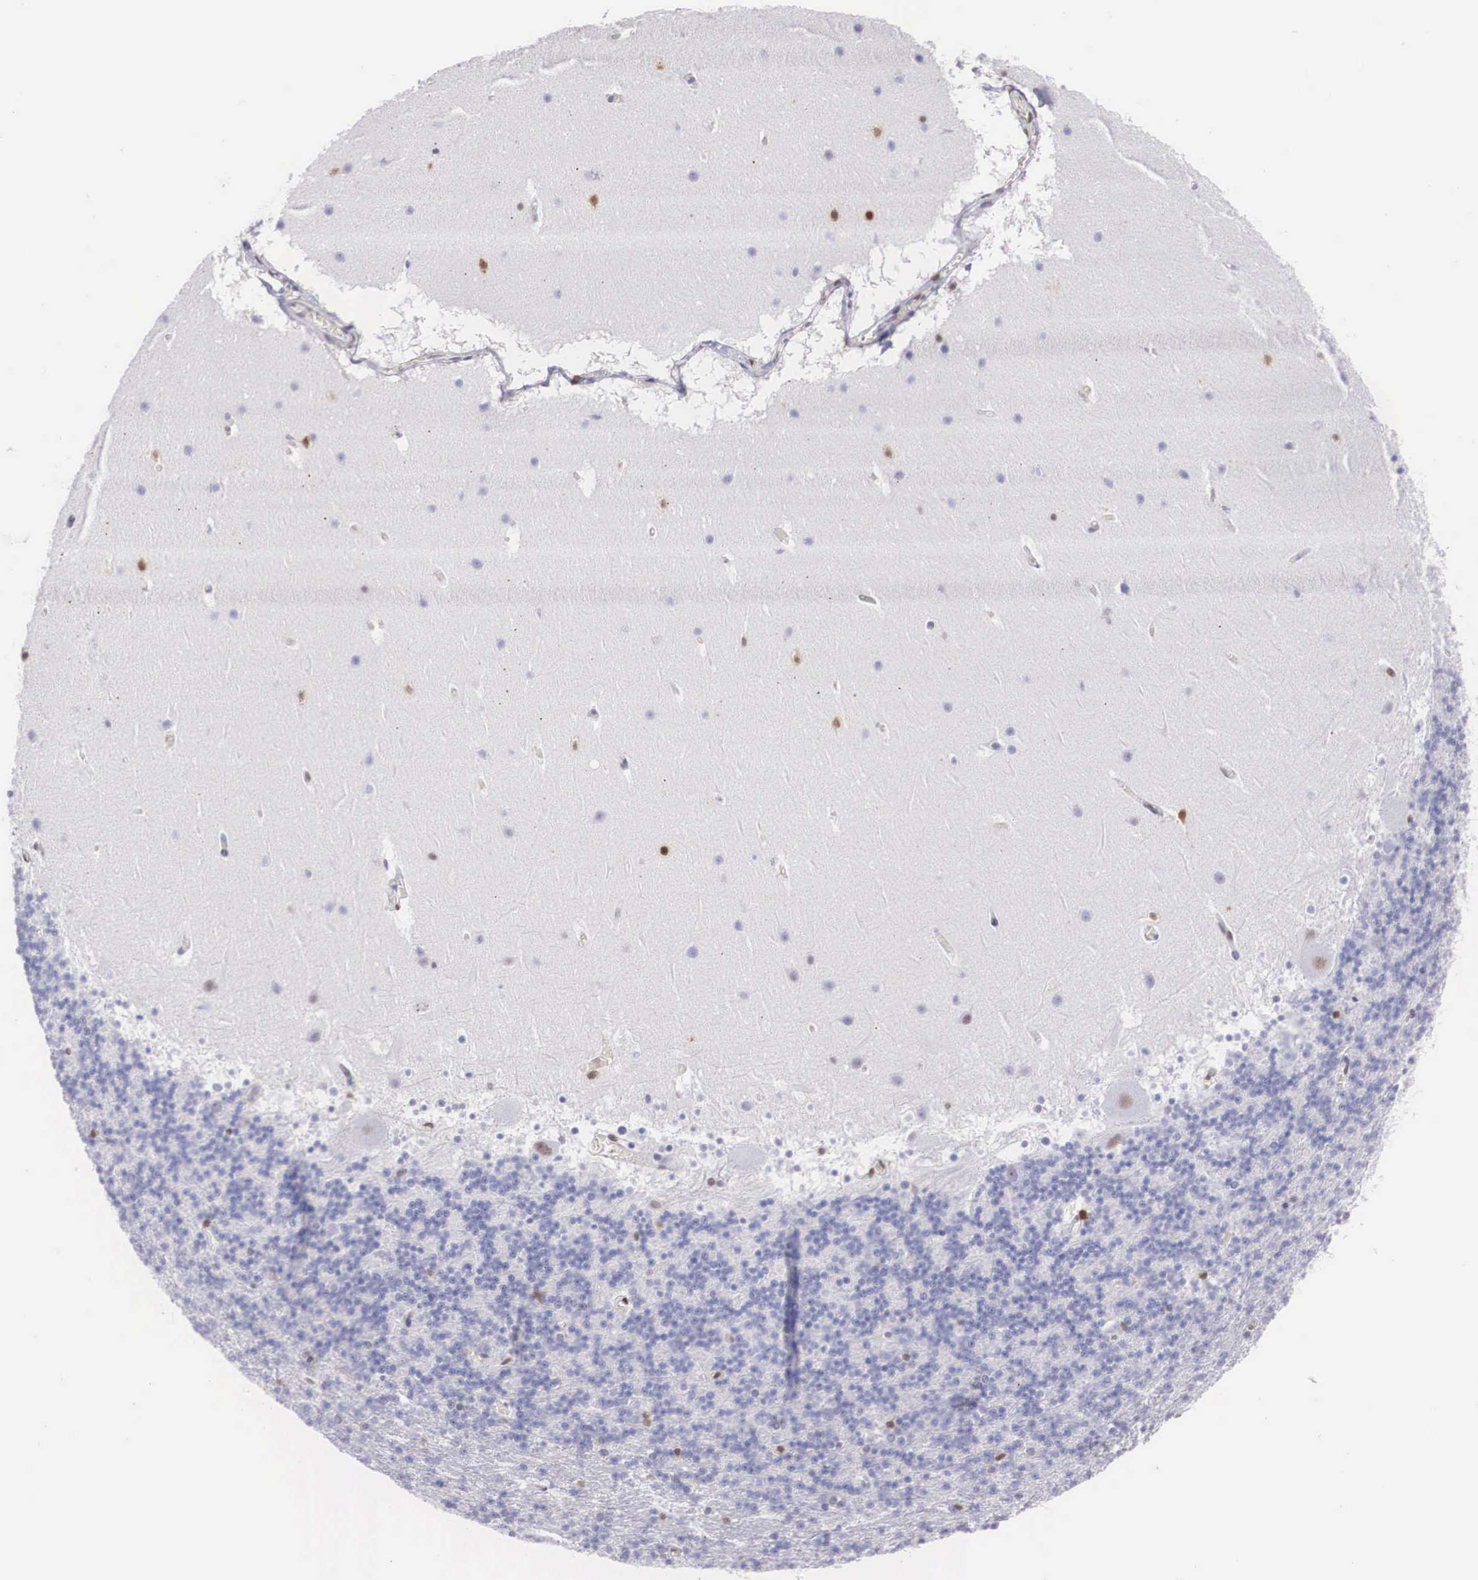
{"staining": {"intensity": "moderate", "quantity": "<25%", "location": "nuclear"}, "tissue": "cerebellum", "cell_type": "Cells in granular layer", "image_type": "normal", "snomed": [{"axis": "morphology", "description": "Normal tissue, NOS"}, {"axis": "topography", "description": "Cerebellum"}], "caption": "The micrograph exhibits staining of unremarkable cerebellum, revealing moderate nuclear protein expression (brown color) within cells in granular layer. (DAB IHC with brightfield microscopy, high magnification).", "gene": "HMGN5", "patient": {"sex": "male", "age": 45}}